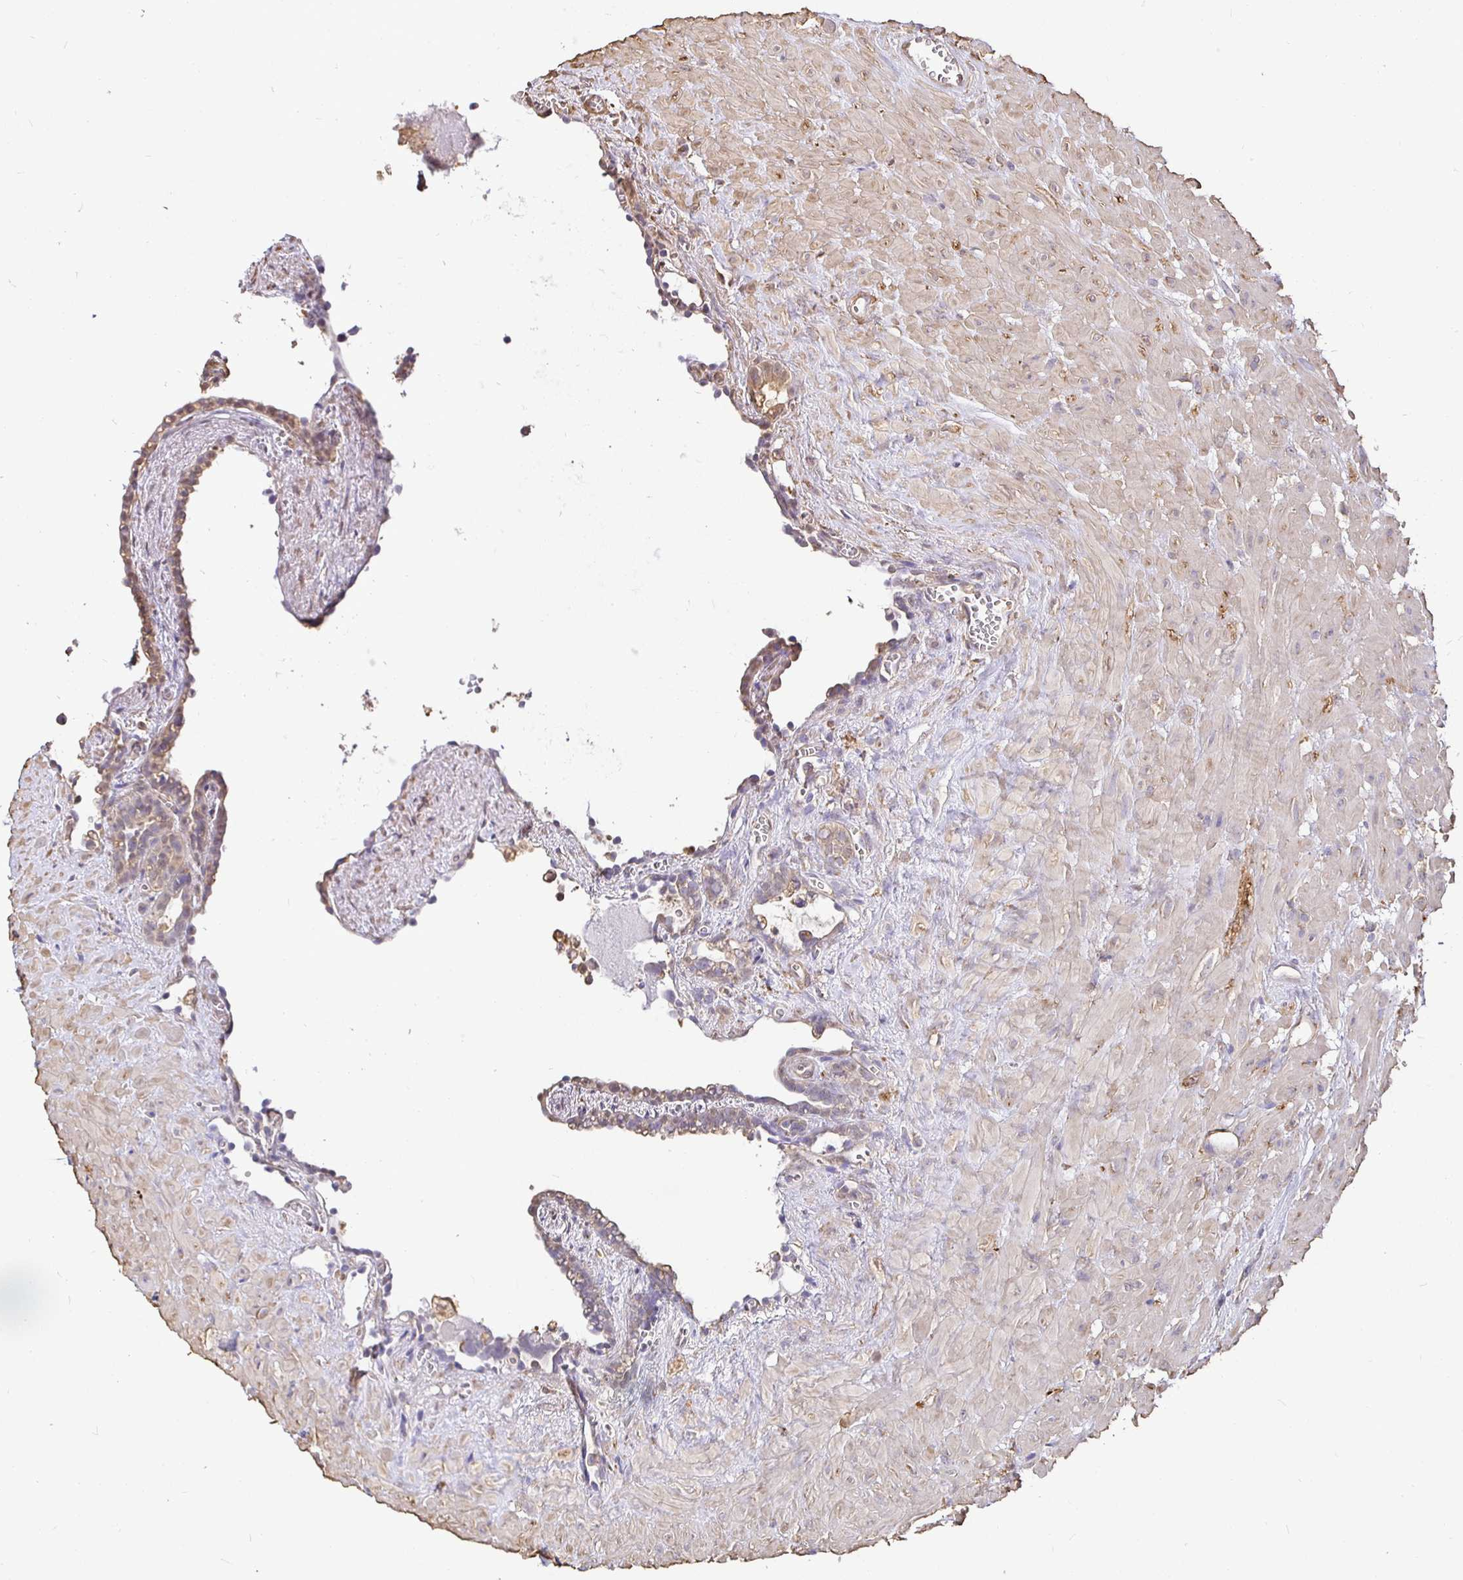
{"staining": {"intensity": "moderate", "quantity": "25%-75%", "location": "cytoplasmic/membranous"}, "tissue": "seminal vesicle", "cell_type": "Glandular cells", "image_type": "normal", "snomed": [{"axis": "morphology", "description": "Normal tissue, NOS"}, {"axis": "topography", "description": "Seminal veicle"}], "caption": "Immunohistochemistry image of unremarkable seminal vesicle: seminal vesicle stained using IHC reveals medium levels of moderate protein expression localized specifically in the cytoplasmic/membranous of glandular cells, appearing as a cytoplasmic/membranous brown color.", "gene": "MAPK8IP3", "patient": {"sex": "male", "age": 76}}